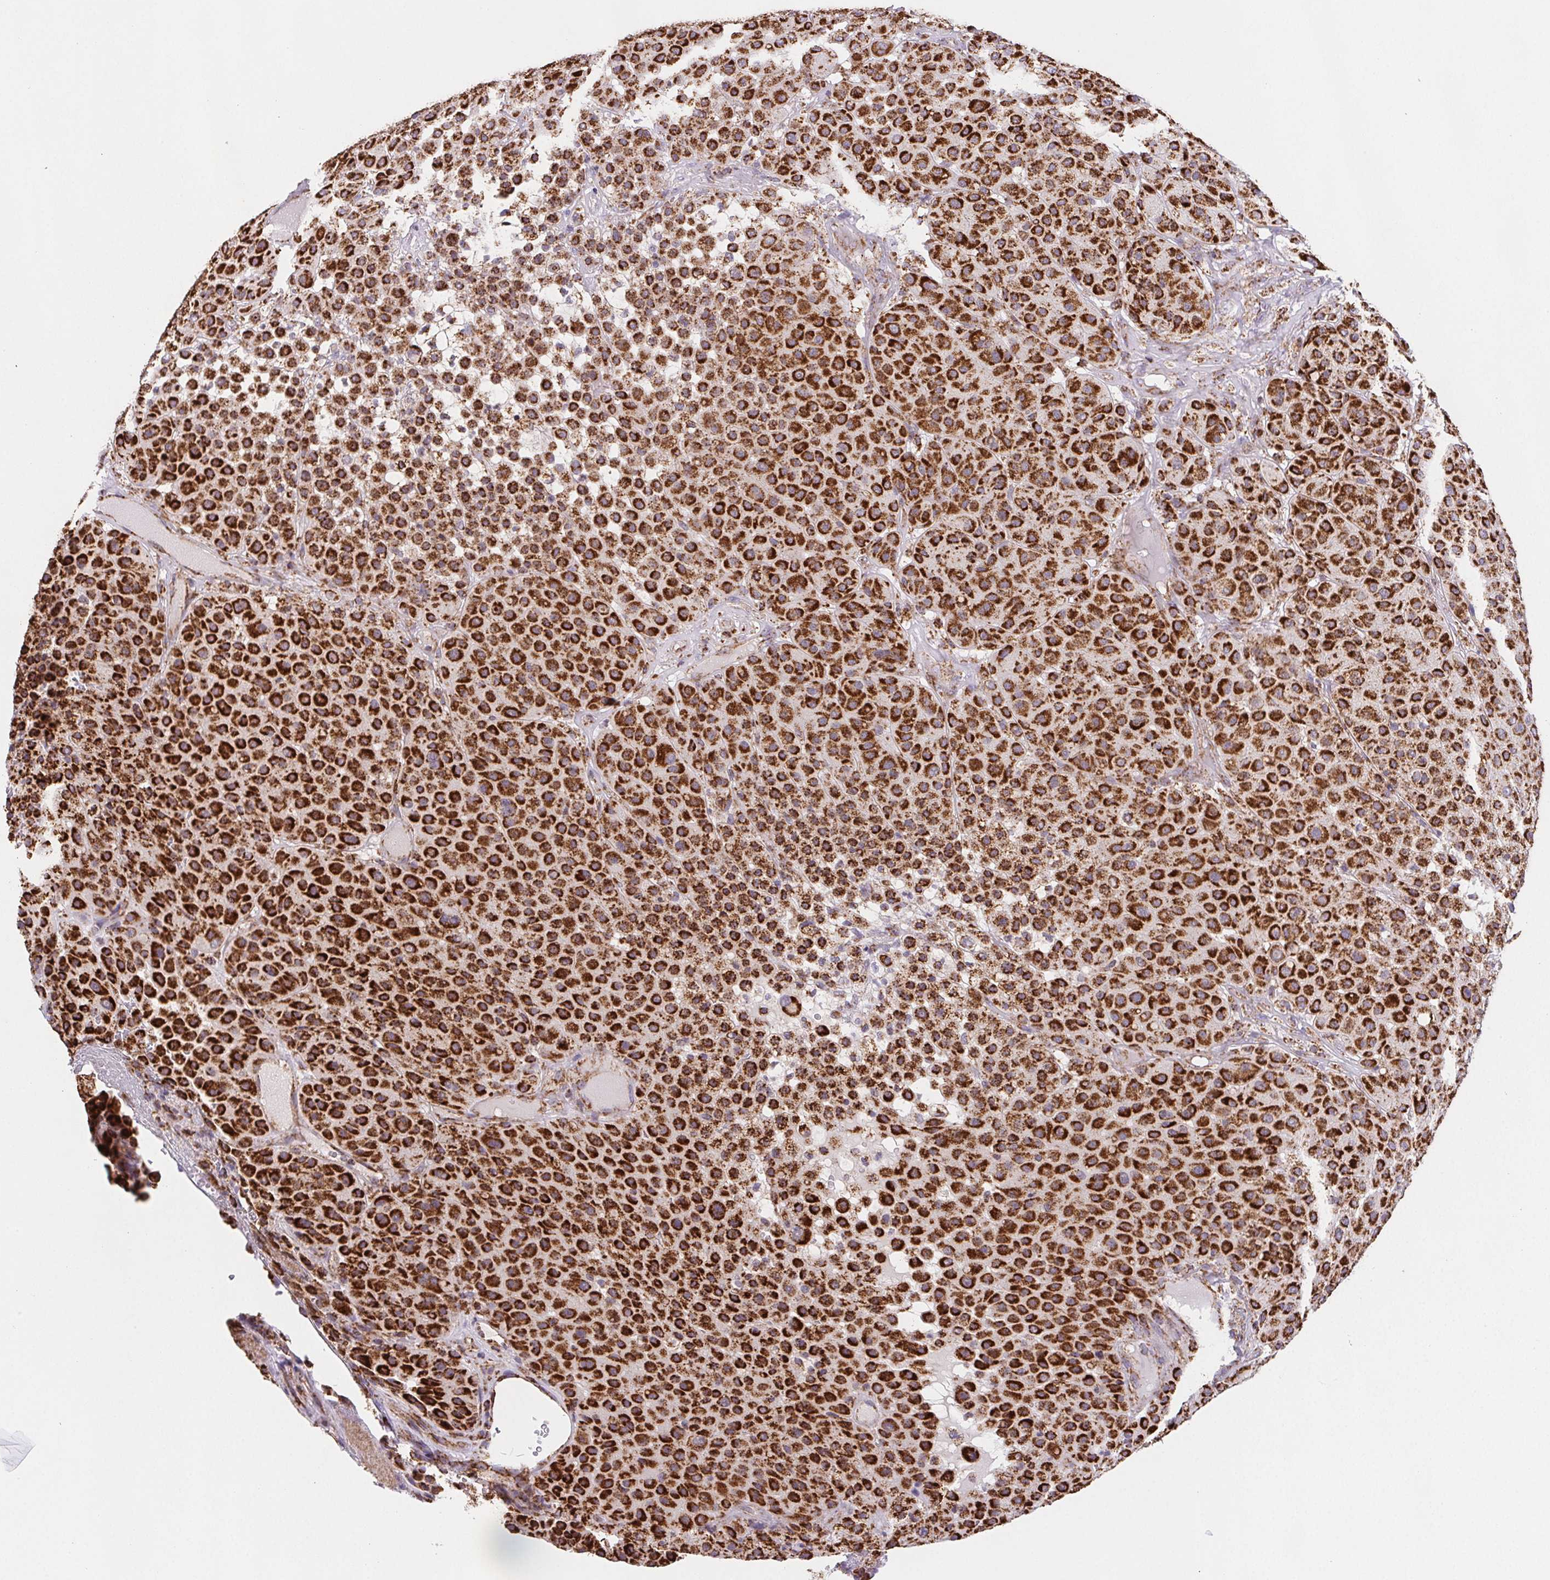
{"staining": {"intensity": "strong", "quantity": ">75%", "location": "cytoplasmic/membranous"}, "tissue": "melanoma", "cell_type": "Tumor cells", "image_type": "cancer", "snomed": [{"axis": "morphology", "description": "Malignant melanoma, Metastatic site"}, {"axis": "topography", "description": "Smooth muscle"}], "caption": "Tumor cells exhibit strong cytoplasmic/membranous positivity in about >75% of cells in malignant melanoma (metastatic site). (brown staining indicates protein expression, while blue staining denotes nuclei).", "gene": "NIPSNAP2", "patient": {"sex": "male", "age": 41}}